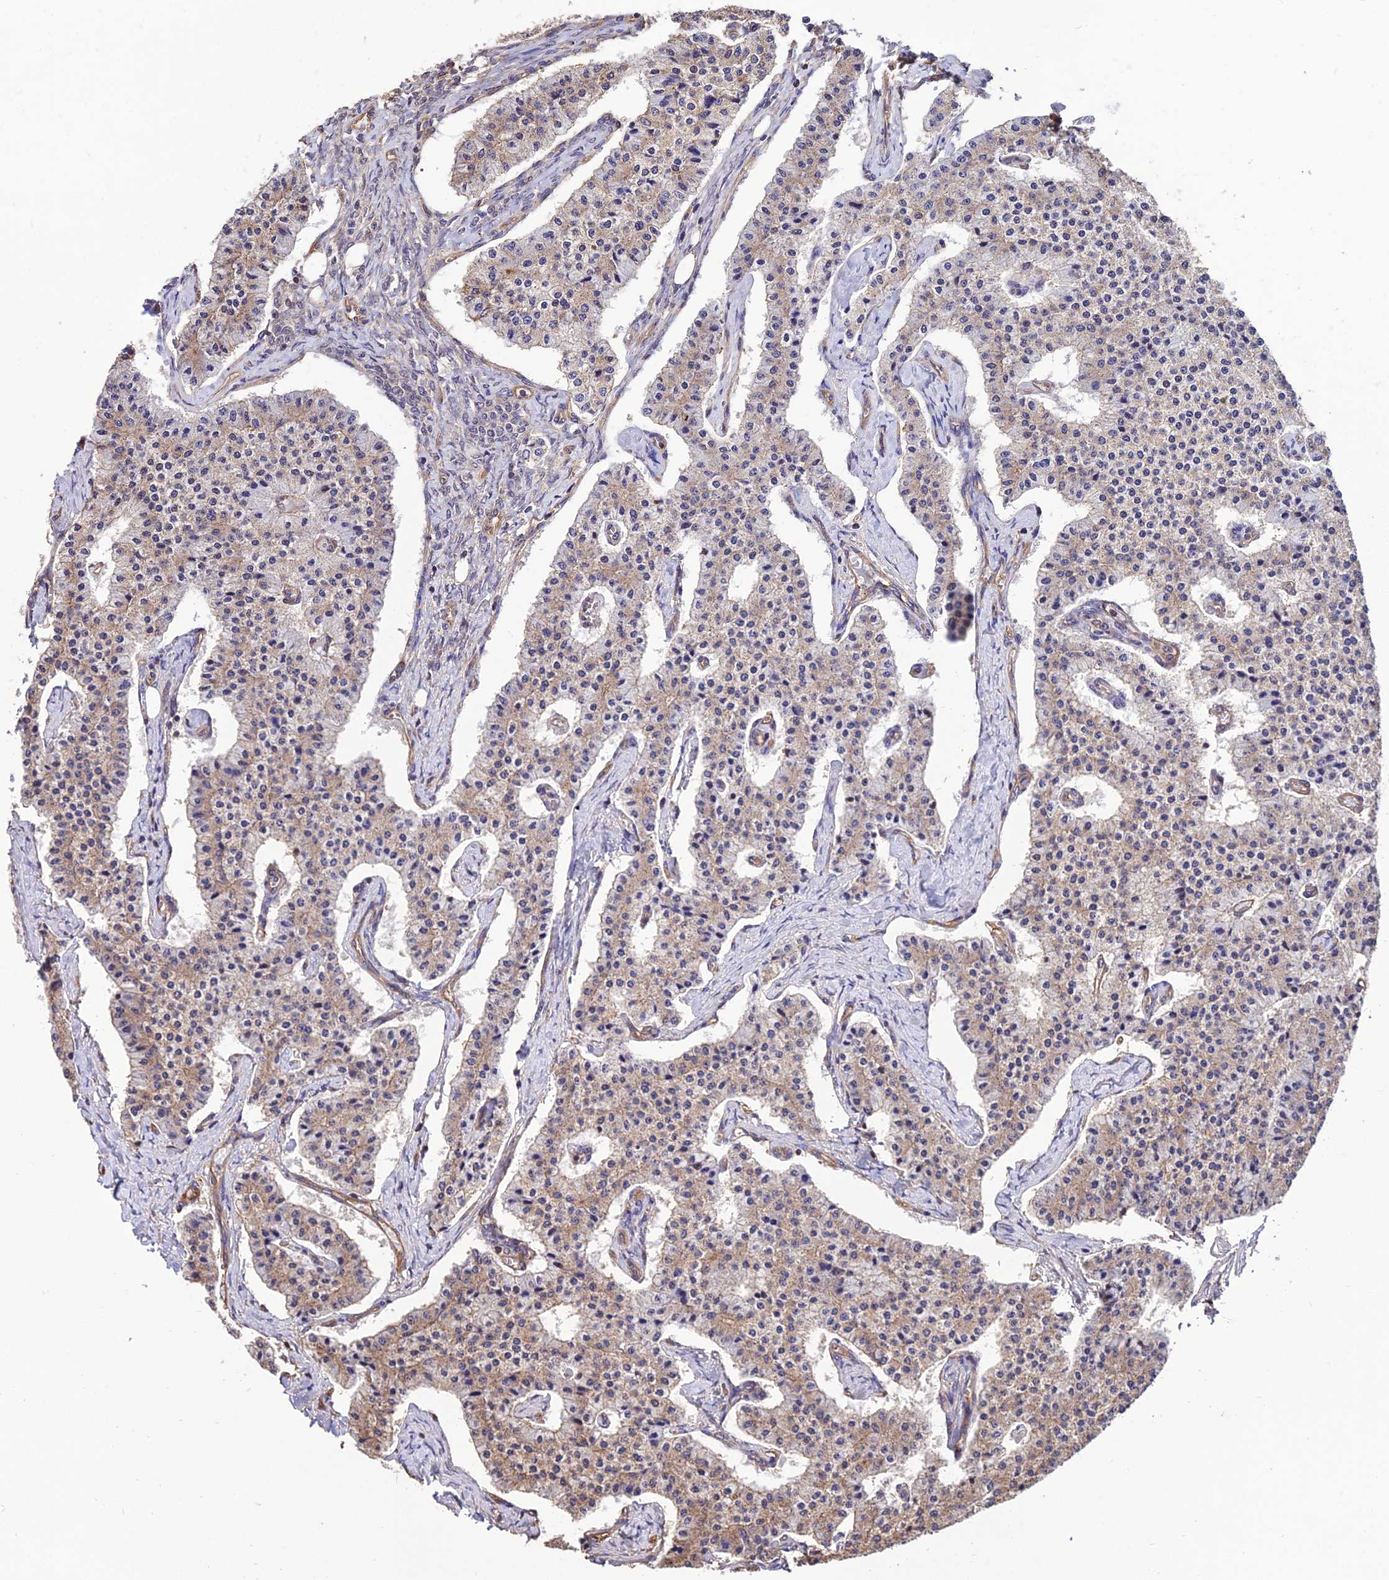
{"staining": {"intensity": "weak", "quantity": ">75%", "location": "cytoplasmic/membranous"}, "tissue": "carcinoid", "cell_type": "Tumor cells", "image_type": "cancer", "snomed": [{"axis": "morphology", "description": "Carcinoid, malignant, NOS"}, {"axis": "topography", "description": "Colon"}], "caption": "Brown immunohistochemical staining in malignant carcinoid reveals weak cytoplasmic/membranous positivity in approximately >75% of tumor cells.", "gene": "CALM2", "patient": {"sex": "female", "age": 52}}